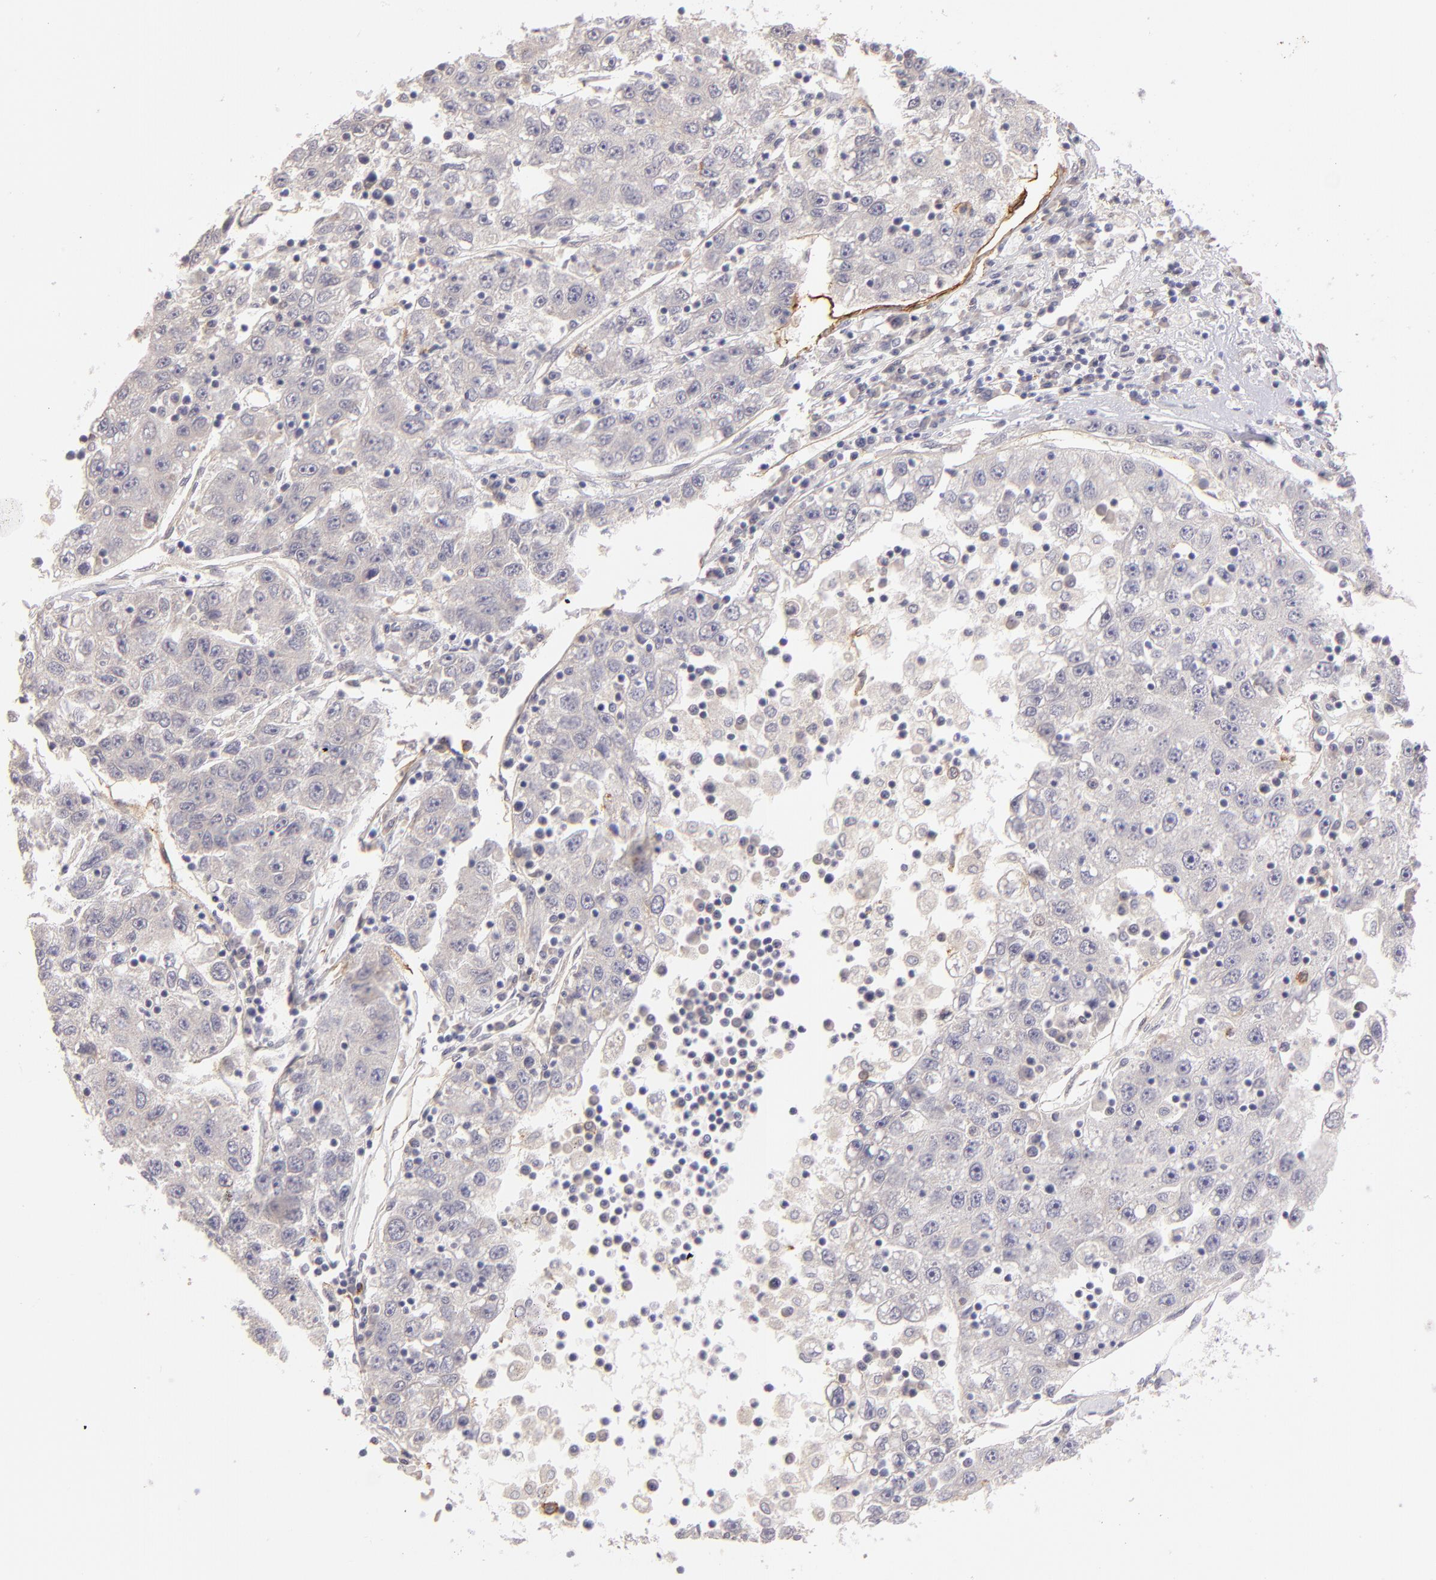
{"staining": {"intensity": "negative", "quantity": "none", "location": "none"}, "tissue": "liver cancer", "cell_type": "Tumor cells", "image_type": "cancer", "snomed": [{"axis": "morphology", "description": "Carcinoma, Hepatocellular, NOS"}, {"axis": "topography", "description": "Liver"}], "caption": "High power microscopy image of an immunohistochemistry micrograph of hepatocellular carcinoma (liver), revealing no significant positivity in tumor cells. (Stains: DAB (3,3'-diaminobenzidine) immunohistochemistry (IHC) with hematoxylin counter stain, Microscopy: brightfield microscopy at high magnification).", "gene": "THBD", "patient": {"sex": "male", "age": 49}}